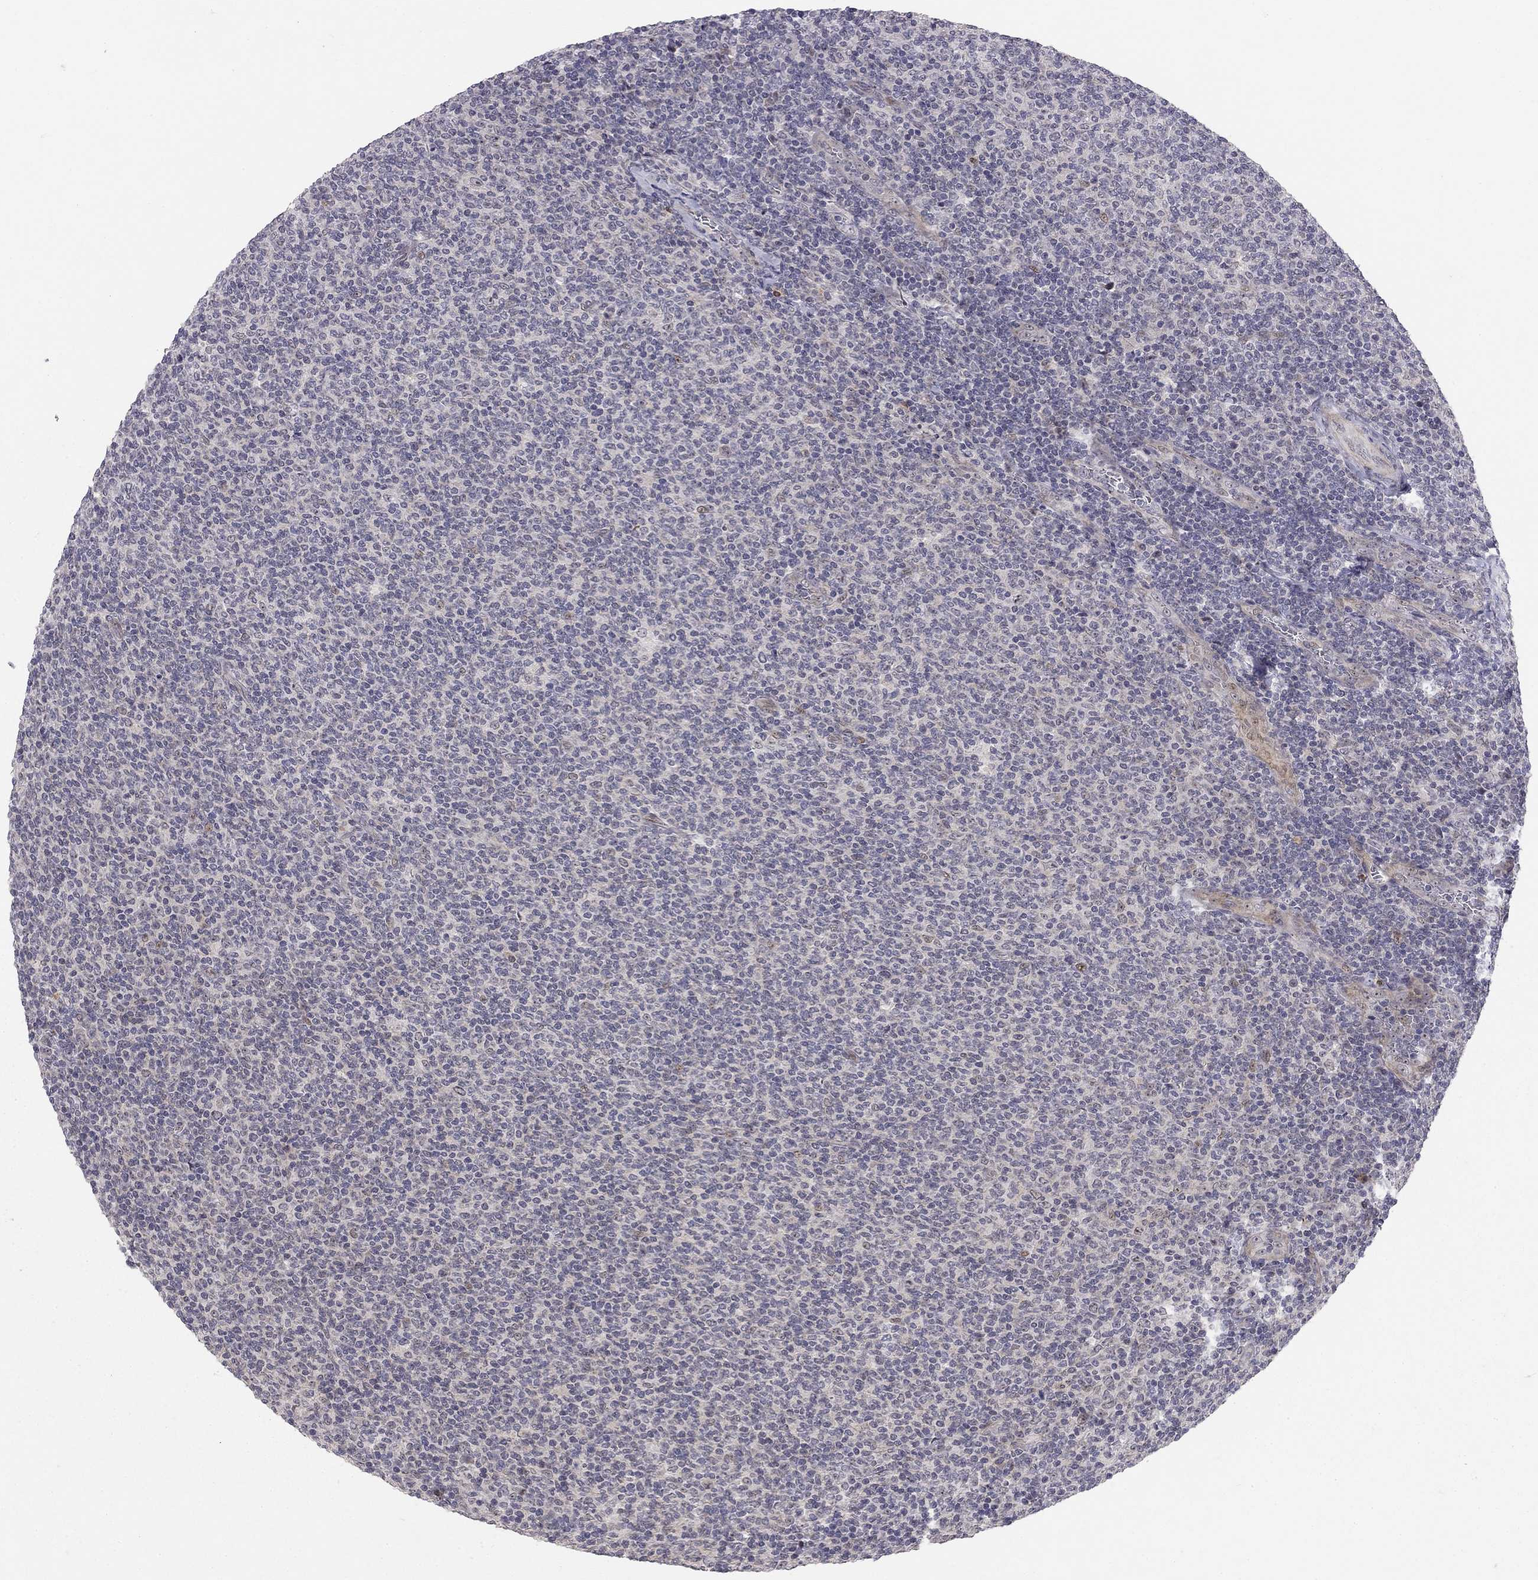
{"staining": {"intensity": "negative", "quantity": "none", "location": "none"}, "tissue": "lymphoma", "cell_type": "Tumor cells", "image_type": "cancer", "snomed": [{"axis": "morphology", "description": "Malignant lymphoma, non-Hodgkin's type, Low grade"}, {"axis": "topography", "description": "Lymph node"}], "caption": "IHC photomicrograph of human low-grade malignant lymphoma, non-Hodgkin's type stained for a protein (brown), which shows no expression in tumor cells.", "gene": "STXBP6", "patient": {"sex": "male", "age": 52}}